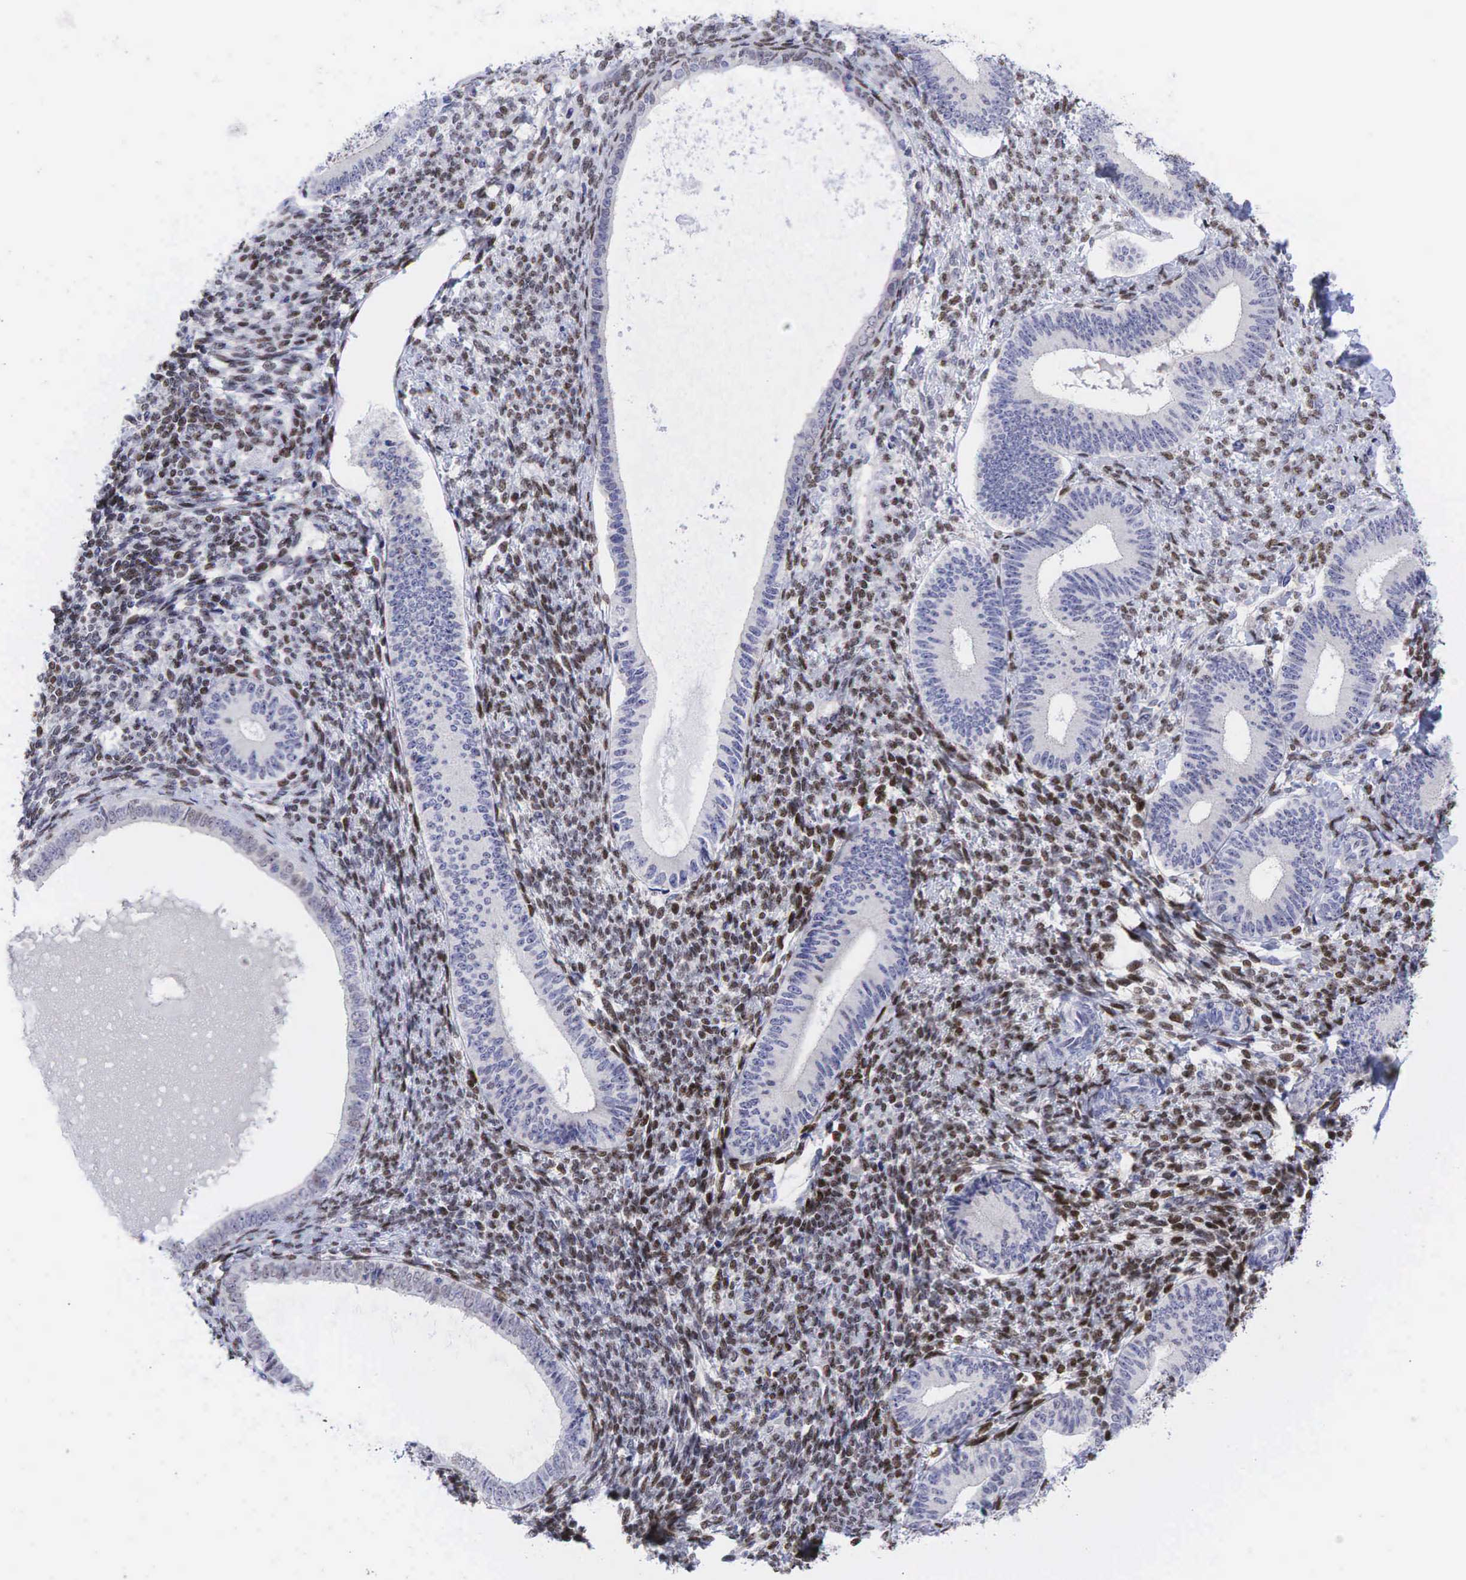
{"staining": {"intensity": "moderate", "quantity": "25%-75%", "location": "nuclear"}, "tissue": "endometrium", "cell_type": "Cells in endometrial stroma", "image_type": "normal", "snomed": [{"axis": "morphology", "description": "Normal tissue, NOS"}, {"axis": "topography", "description": "Endometrium"}], "caption": "Unremarkable endometrium was stained to show a protein in brown. There is medium levels of moderate nuclear positivity in about 25%-75% of cells in endometrial stroma. (DAB (3,3'-diaminobenzidine) IHC, brown staining for protein, blue staining for nuclei).", "gene": "AR", "patient": {"sex": "female", "age": 82}}